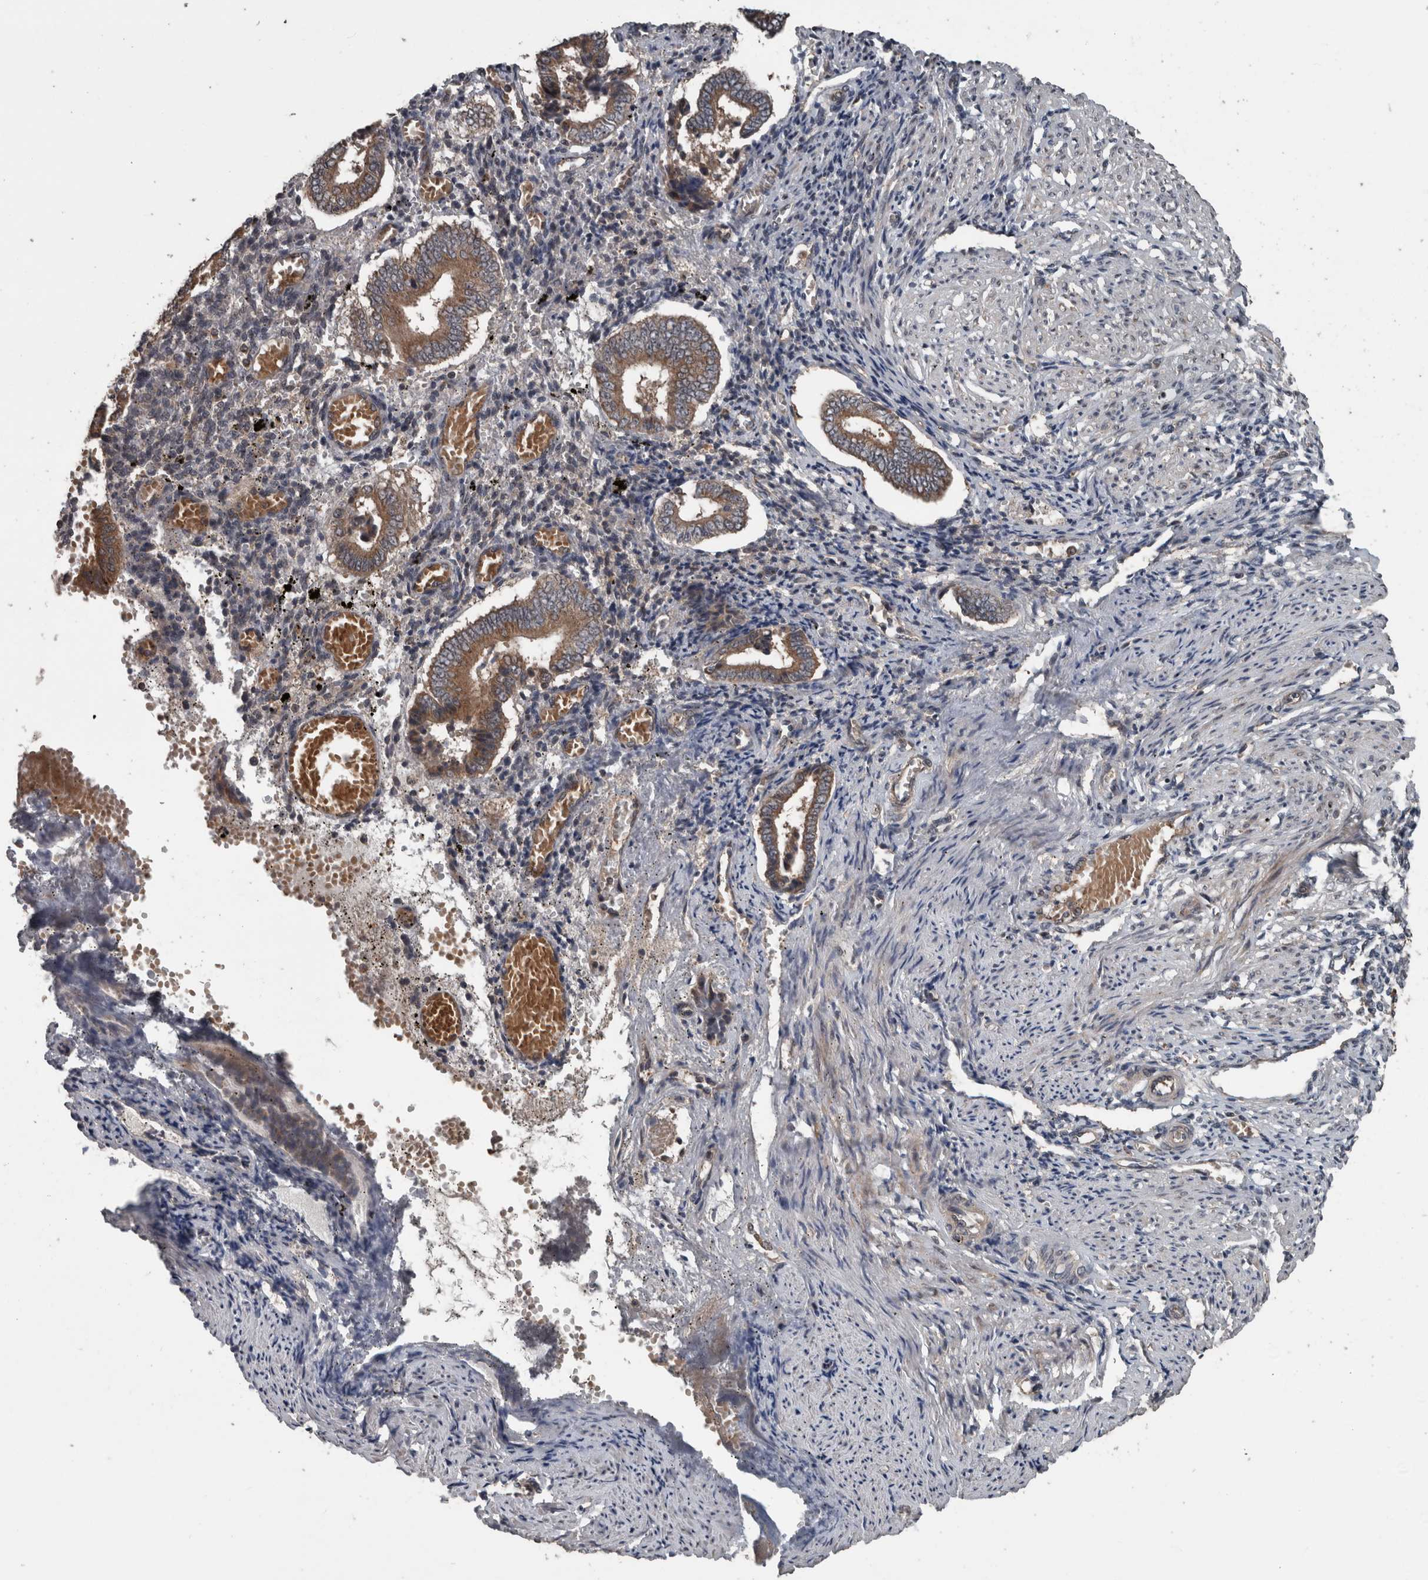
{"staining": {"intensity": "weak", "quantity": "25%-75%", "location": "cytoplasmic/membranous"}, "tissue": "endometrium", "cell_type": "Cells in endometrial stroma", "image_type": "normal", "snomed": [{"axis": "morphology", "description": "Normal tissue, NOS"}, {"axis": "topography", "description": "Endometrium"}], "caption": "Weak cytoplasmic/membranous protein staining is appreciated in about 25%-75% of cells in endometrial stroma in endometrium.", "gene": "RIOK3", "patient": {"sex": "female", "age": 42}}